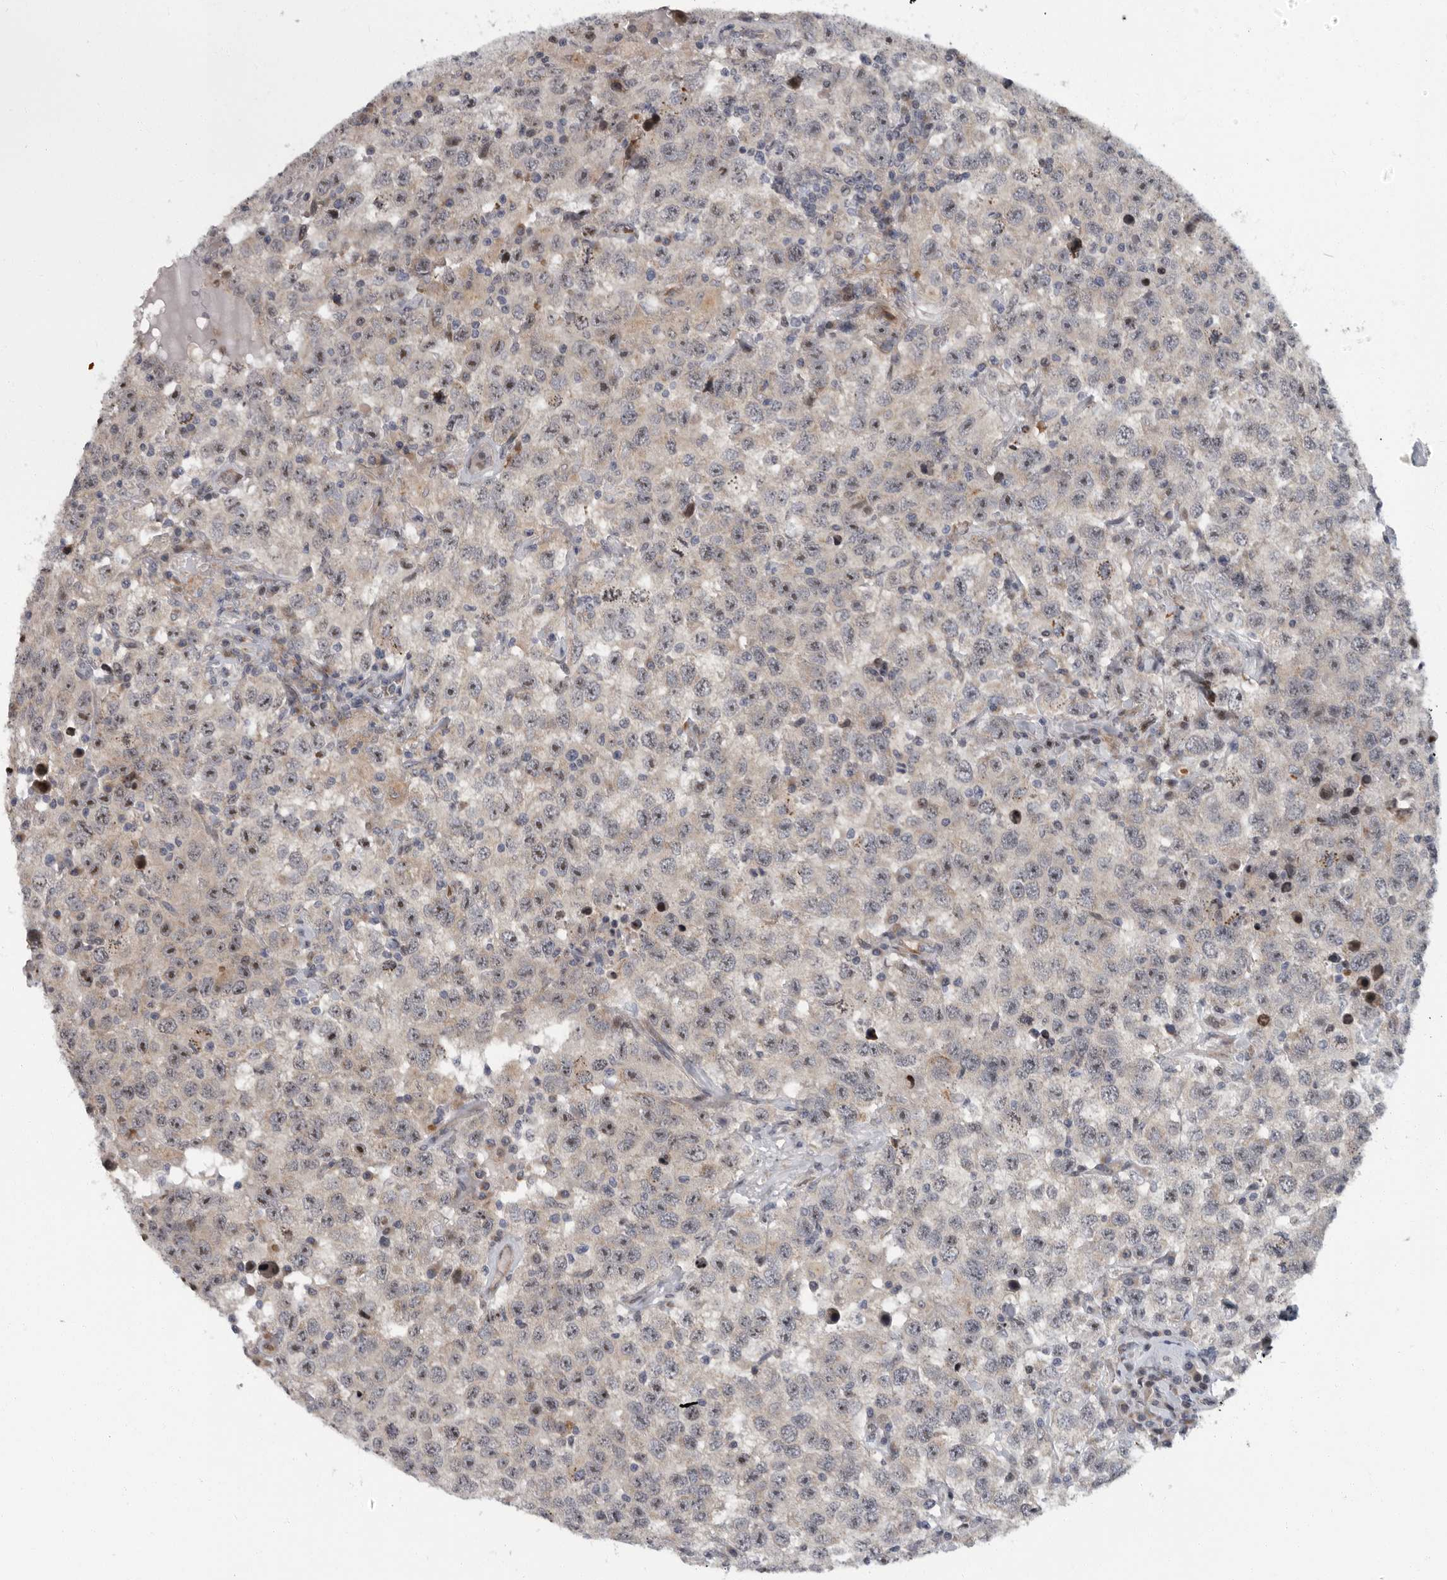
{"staining": {"intensity": "moderate", "quantity": "25%-75%", "location": "nuclear"}, "tissue": "testis cancer", "cell_type": "Tumor cells", "image_type": "cancer", "snomed": [{"axis": "morphology", "description": "Seminoma, NOS"}, {"axis": "topography", "description": "Testis"}], "caption": "Protein expression by IHC demonstrates moderate nuclear staining in approximately 25%-75% of tumor cells in testis cancer (seminoma).", "gene": "PDCD11", "patient": {"sex": "male", "age": 41}}